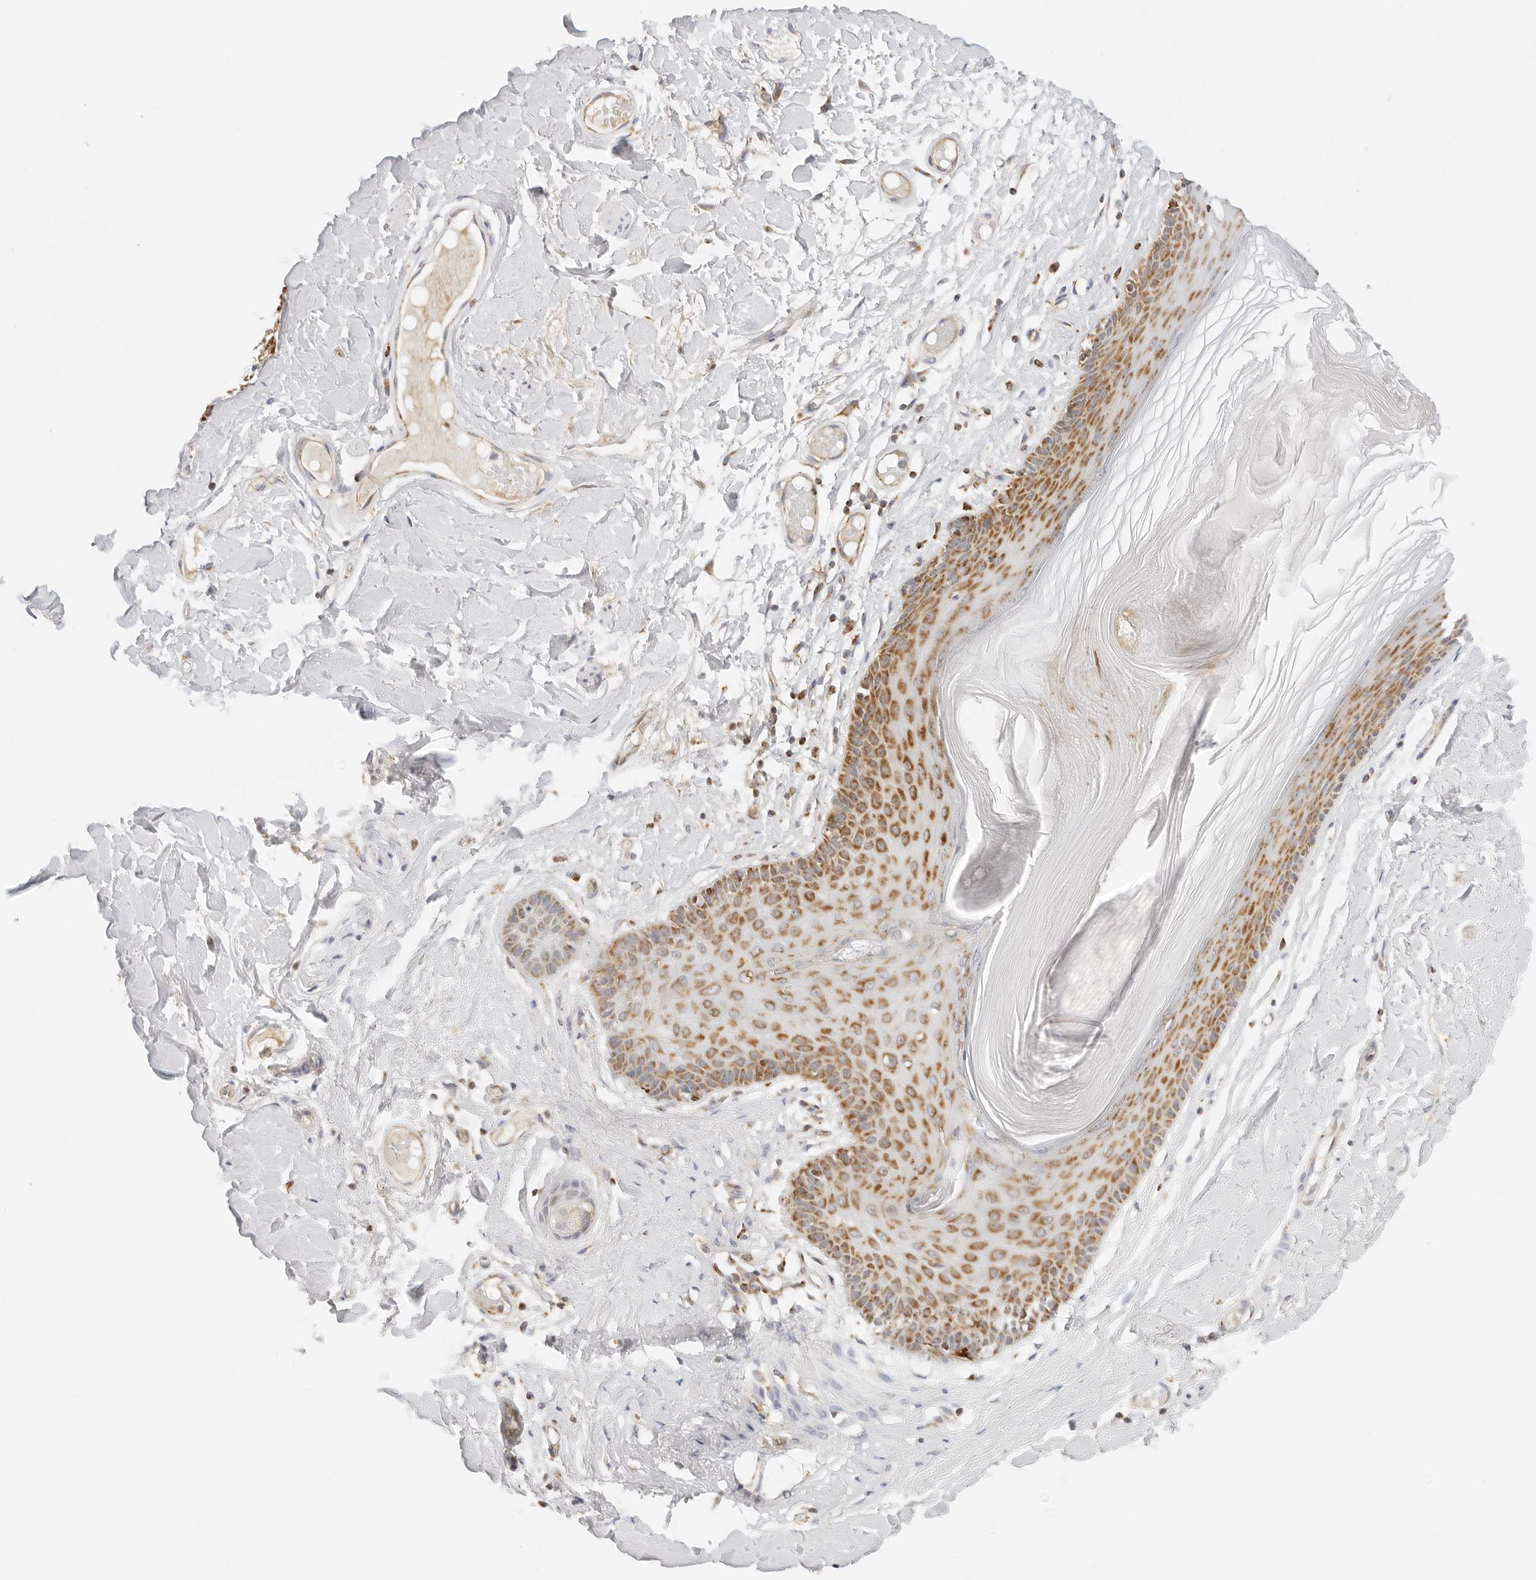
{"staining": {"intensity": "strong", "quantity": "25%-75%", "location": "cytoplasmic/membranous"}, "tissue": "skin", "cell_type": "Epidermal cells", "image_type": "normal", "snomed": [{"axis": "morphology", "description": "Normal tissue, NOS"}, {"axis": "topography", "description": "Vulva"}], "caption": "Strong cytoplasmic/membranous staining is present in about 25%-75% of epidermal cells in benign skin.", "gene": "RC3H1", "patient": {"sex": "female", "age": 73}}